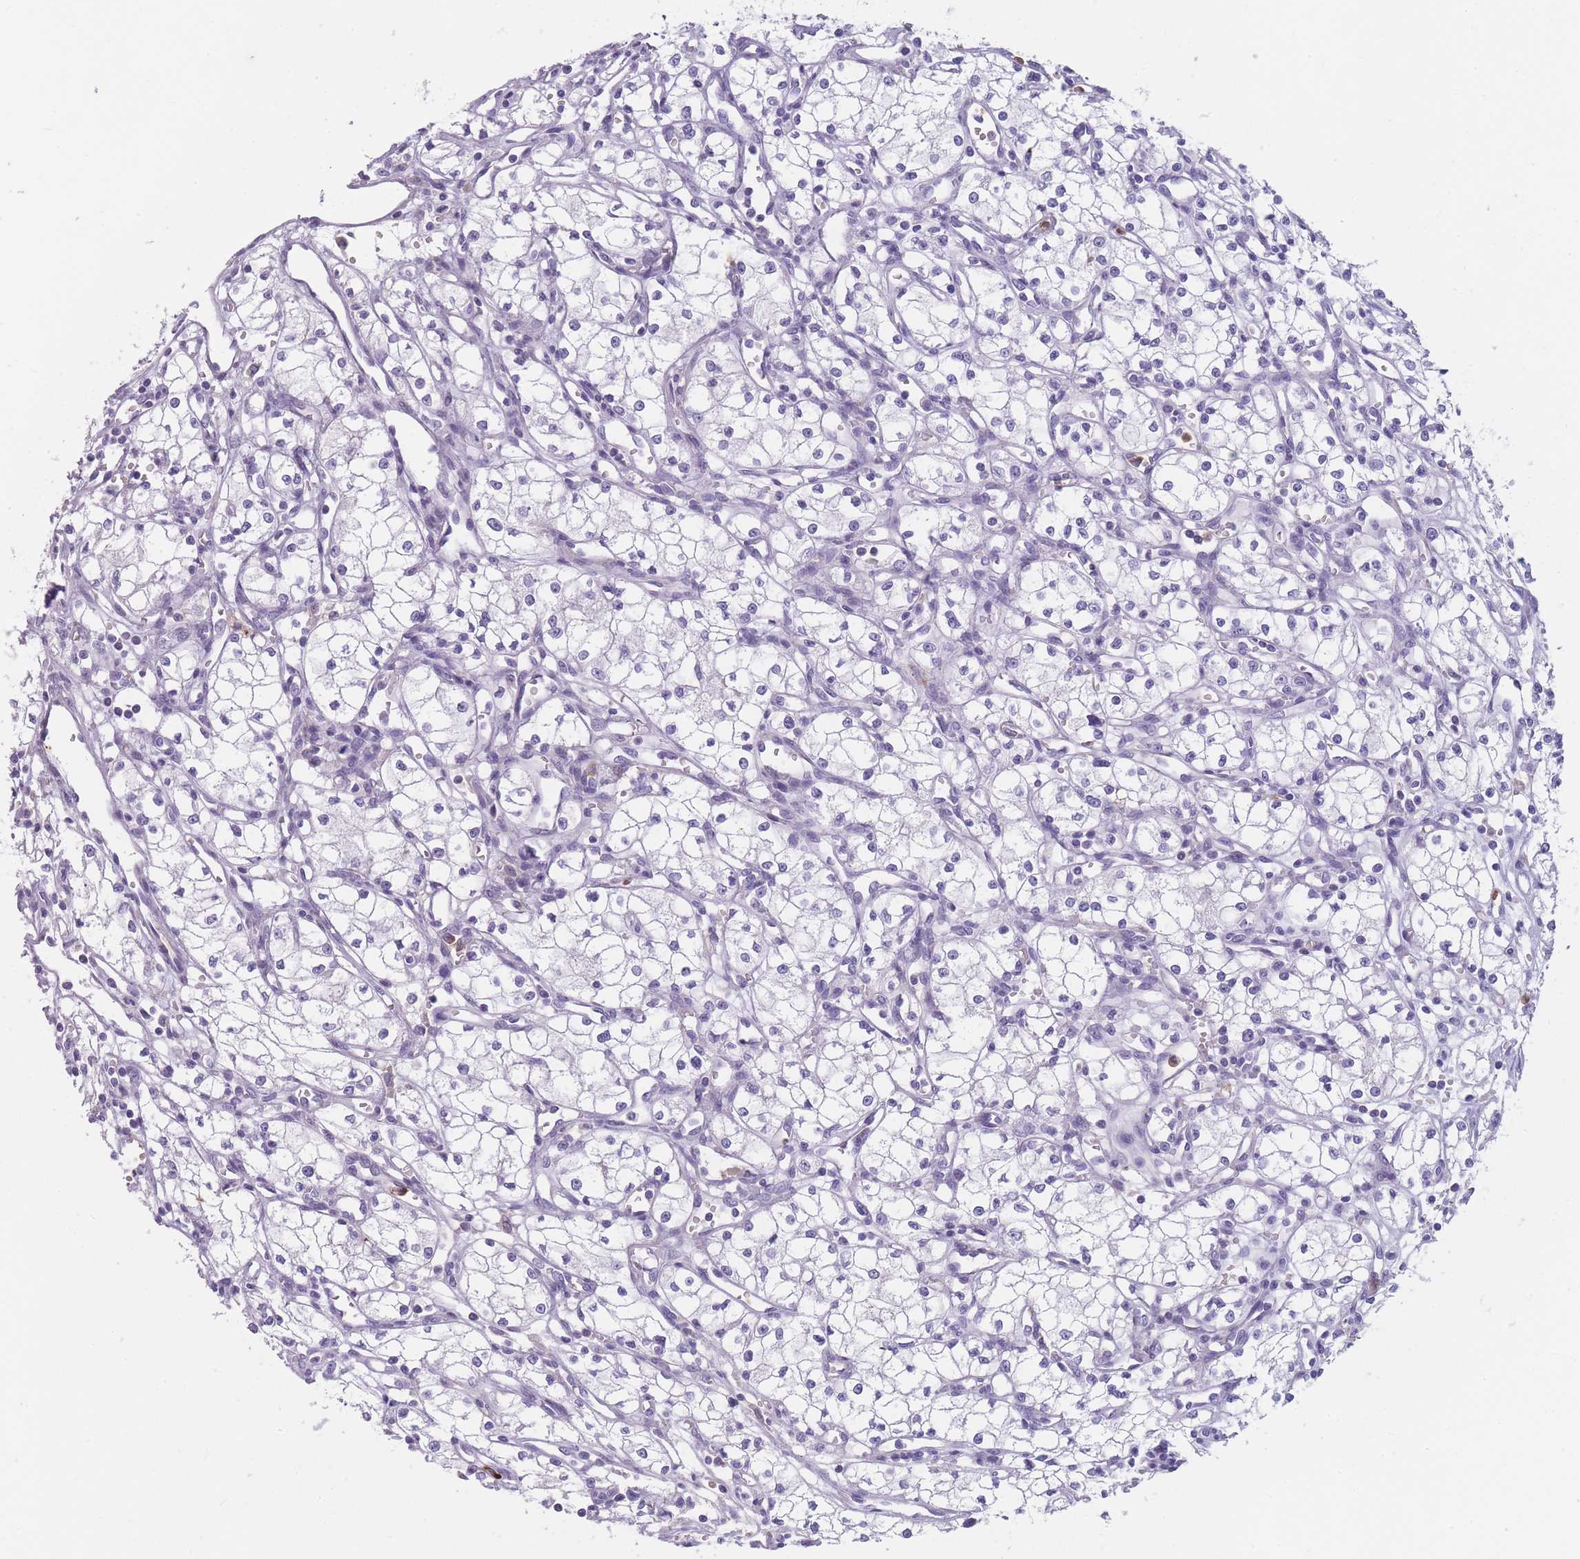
{"staining": {"intensity": "negative", "quantity": "none", "location": "none"}, "tissue": "renal cancer", "cell_type": "Tumor cells", "image_type": "cancer", "snomed": [{"axis": "morphology", "description": "Adenocarcinoma, NOS"}, {"axis": "topography", "description": "Kidney"}], "caption": "Immunohistochemical staining of adenocarcinoma (renal) reveals no significant expression in tumor cells.", "gene": "CR1L", "patient": {"sex": "male", "age": 59}}